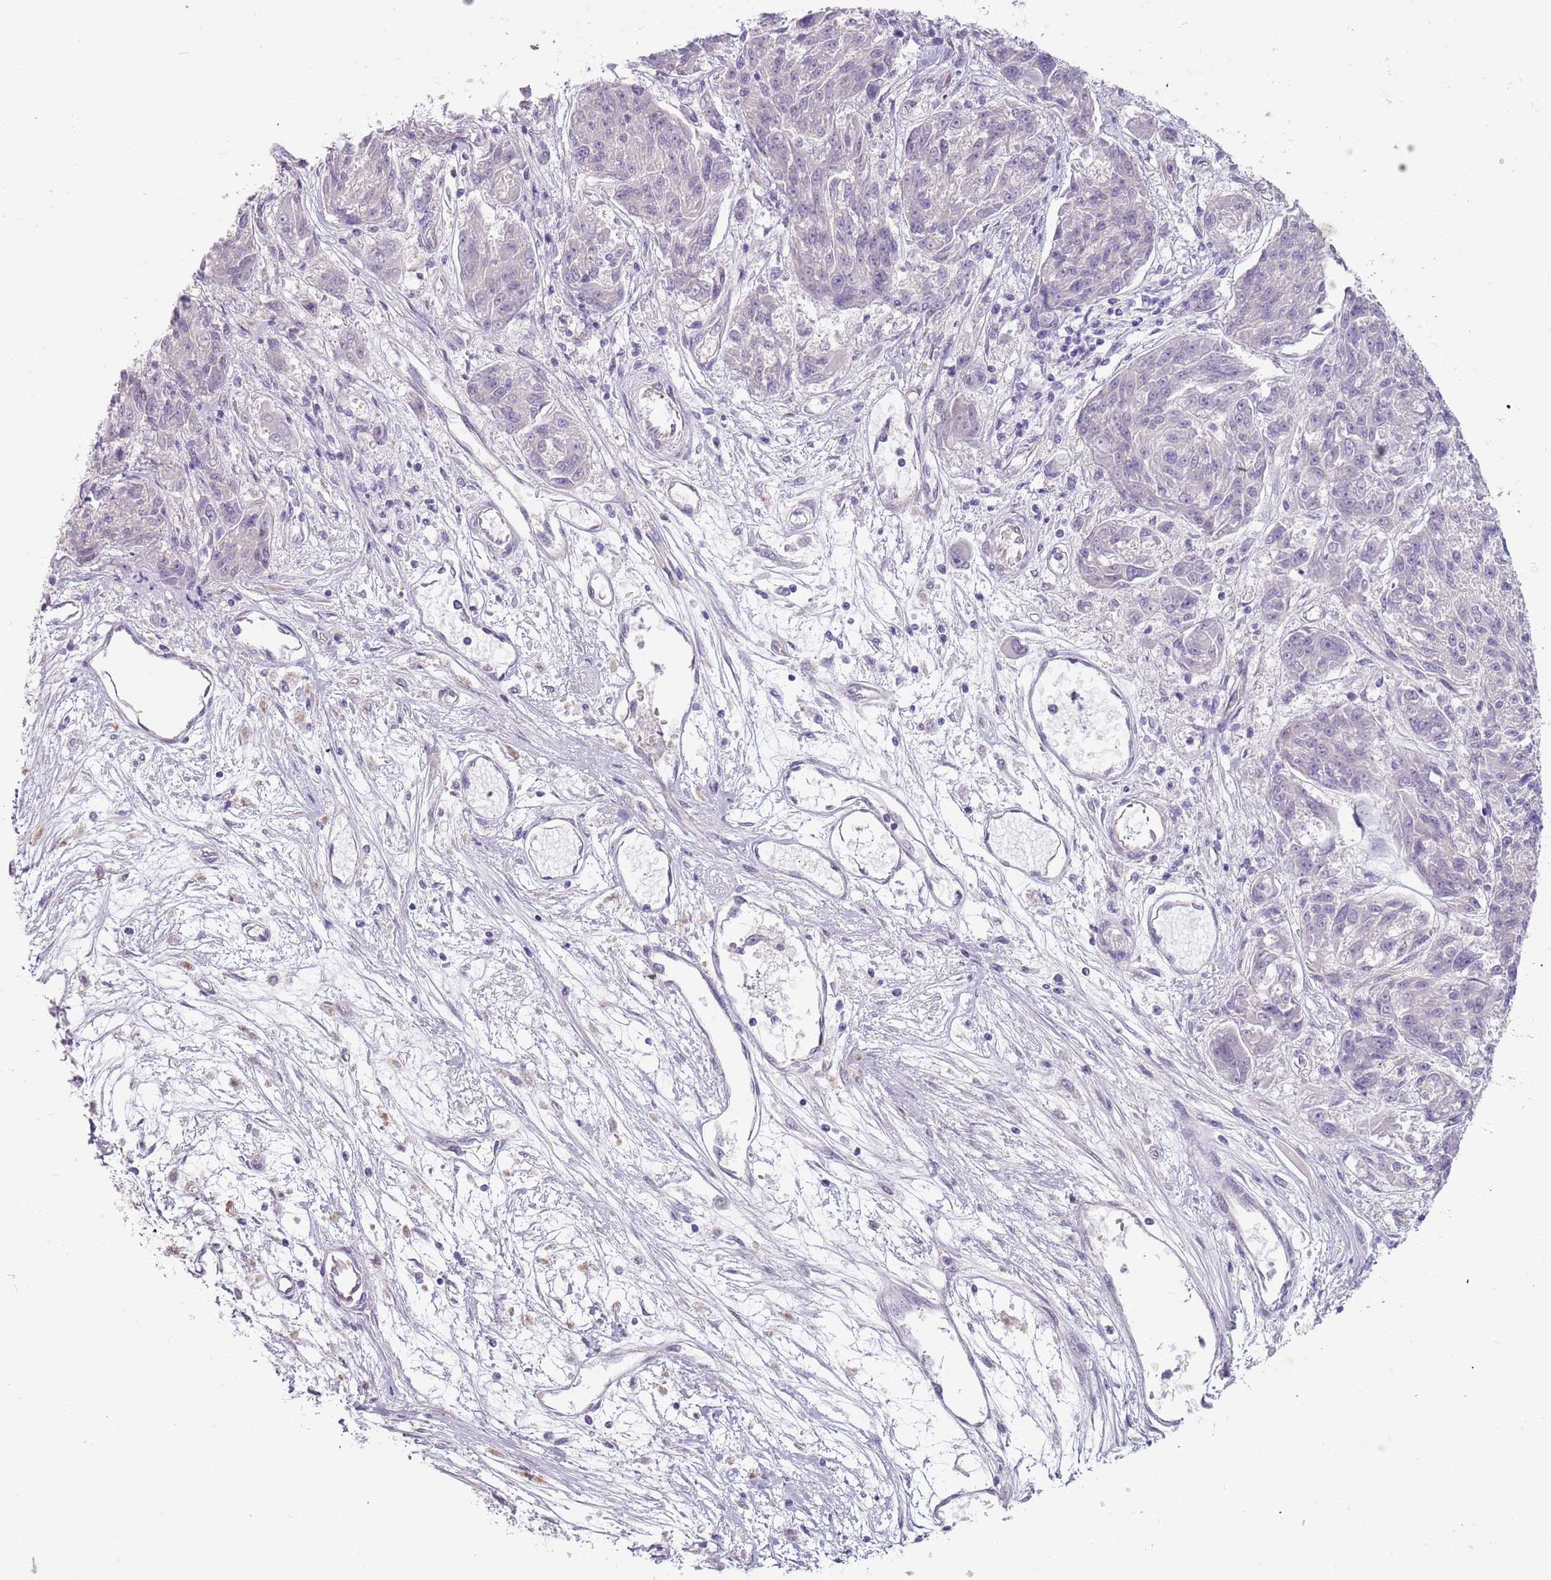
{"staining": {"intensity": "negative", "quantity": "none", "location": "none"}, "tissue": "melanoma", "cell_type": "Tumor cells", "image_type": "cancer", "snomed": [{"axis": "morphology", "description": "Malignant melanoma, NOS"}, {"axis": "topography", "description": "Skin"}], "caption": "Tumor cells show no significant protein staining in melanoma.", "gene": "RFX2", "patient": {"sex": "male", "age": 53}}